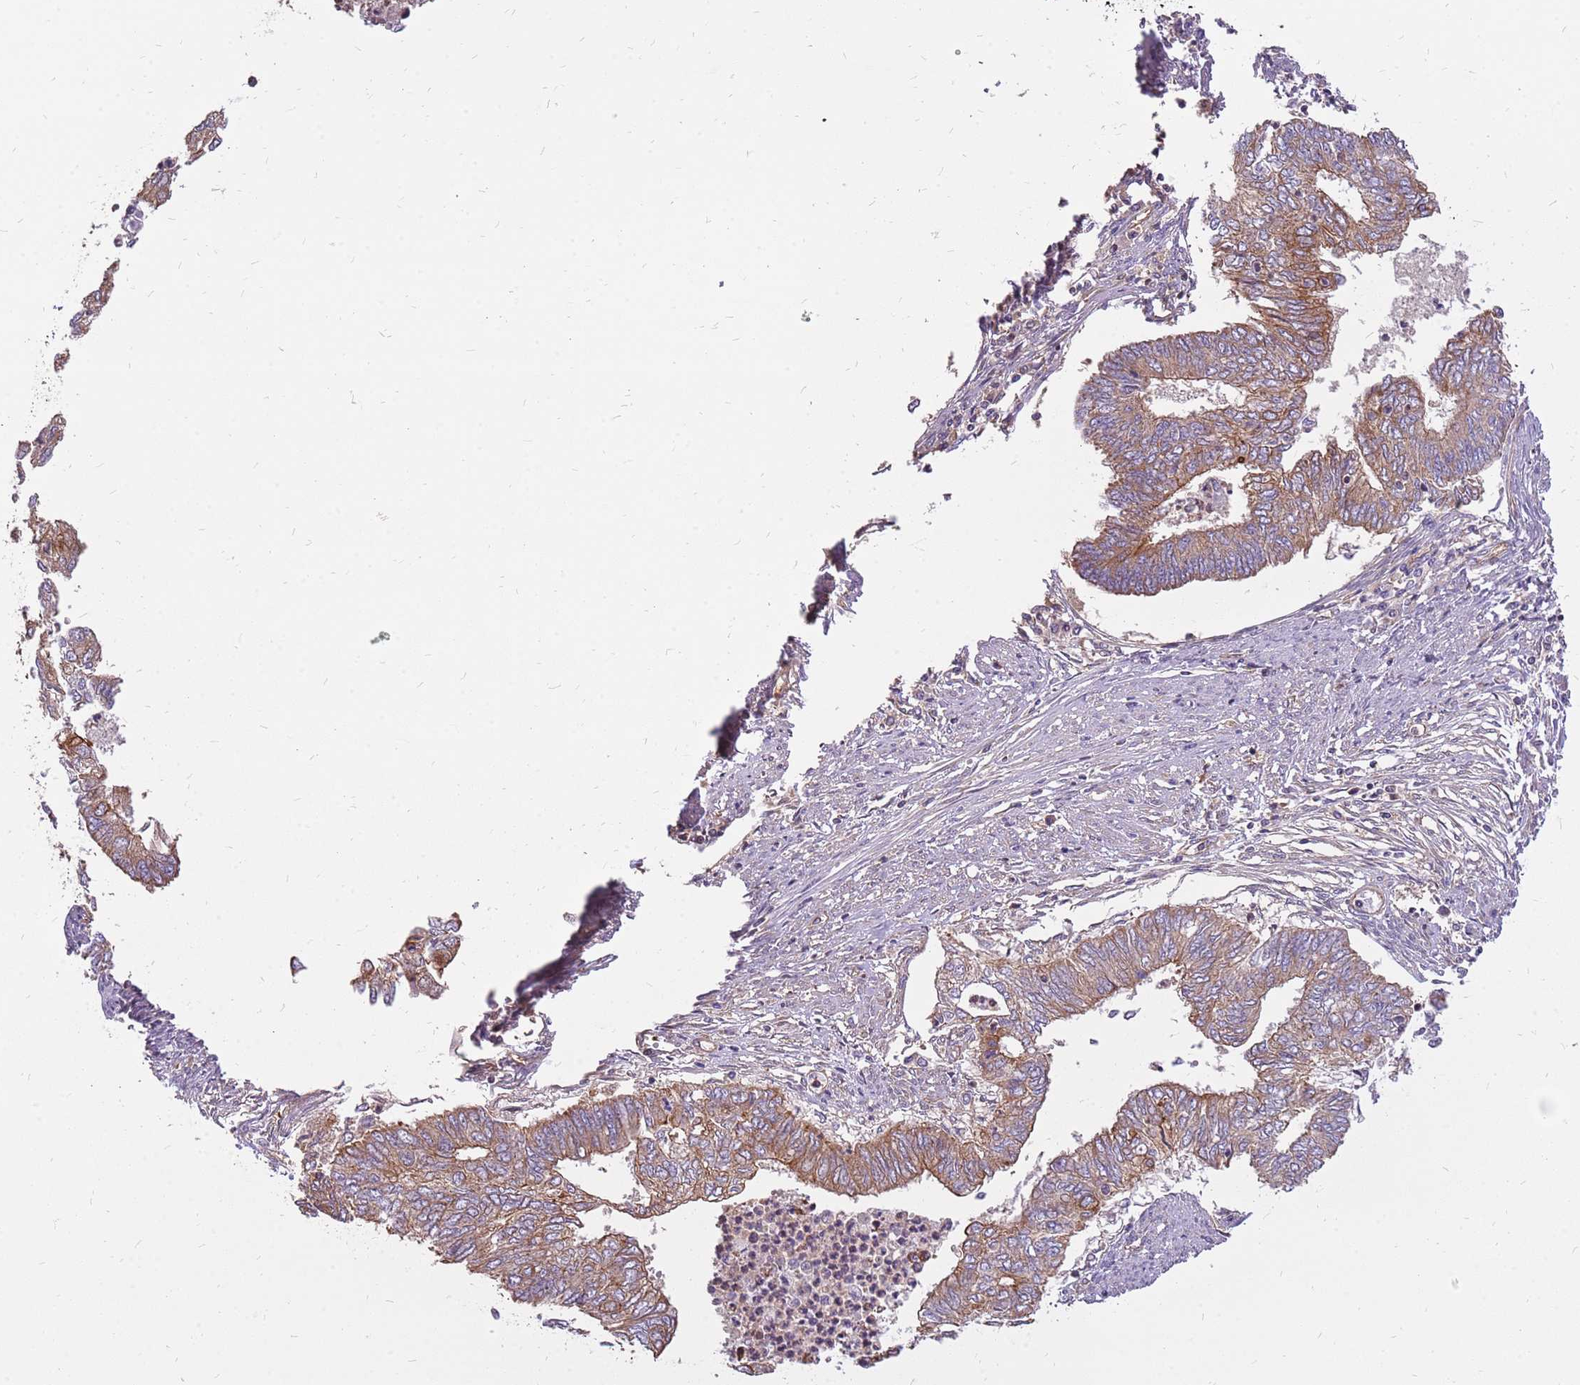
{"staining": {"intensity": "moderate", "quantity": ">75%", "location": "cytoplasmic/membranous"}, "tissue": "endometrial cancer", "cell_type": "Tumor cells", "image_type": "cancer", "snomed": [{"axis": "morphology", "description": "Adenocarcinoma, NOS"}, {"axis": "topography", "description": "Endometrium"}], "caption": "Endometrial adenocarcinoma stained for a protein (brown) shows moderate cytoplasmic/membranous positive staining in about >75% of tumor cells.", "gene": "WASHC4", "patient": {"sex": "female", "age": 68}}